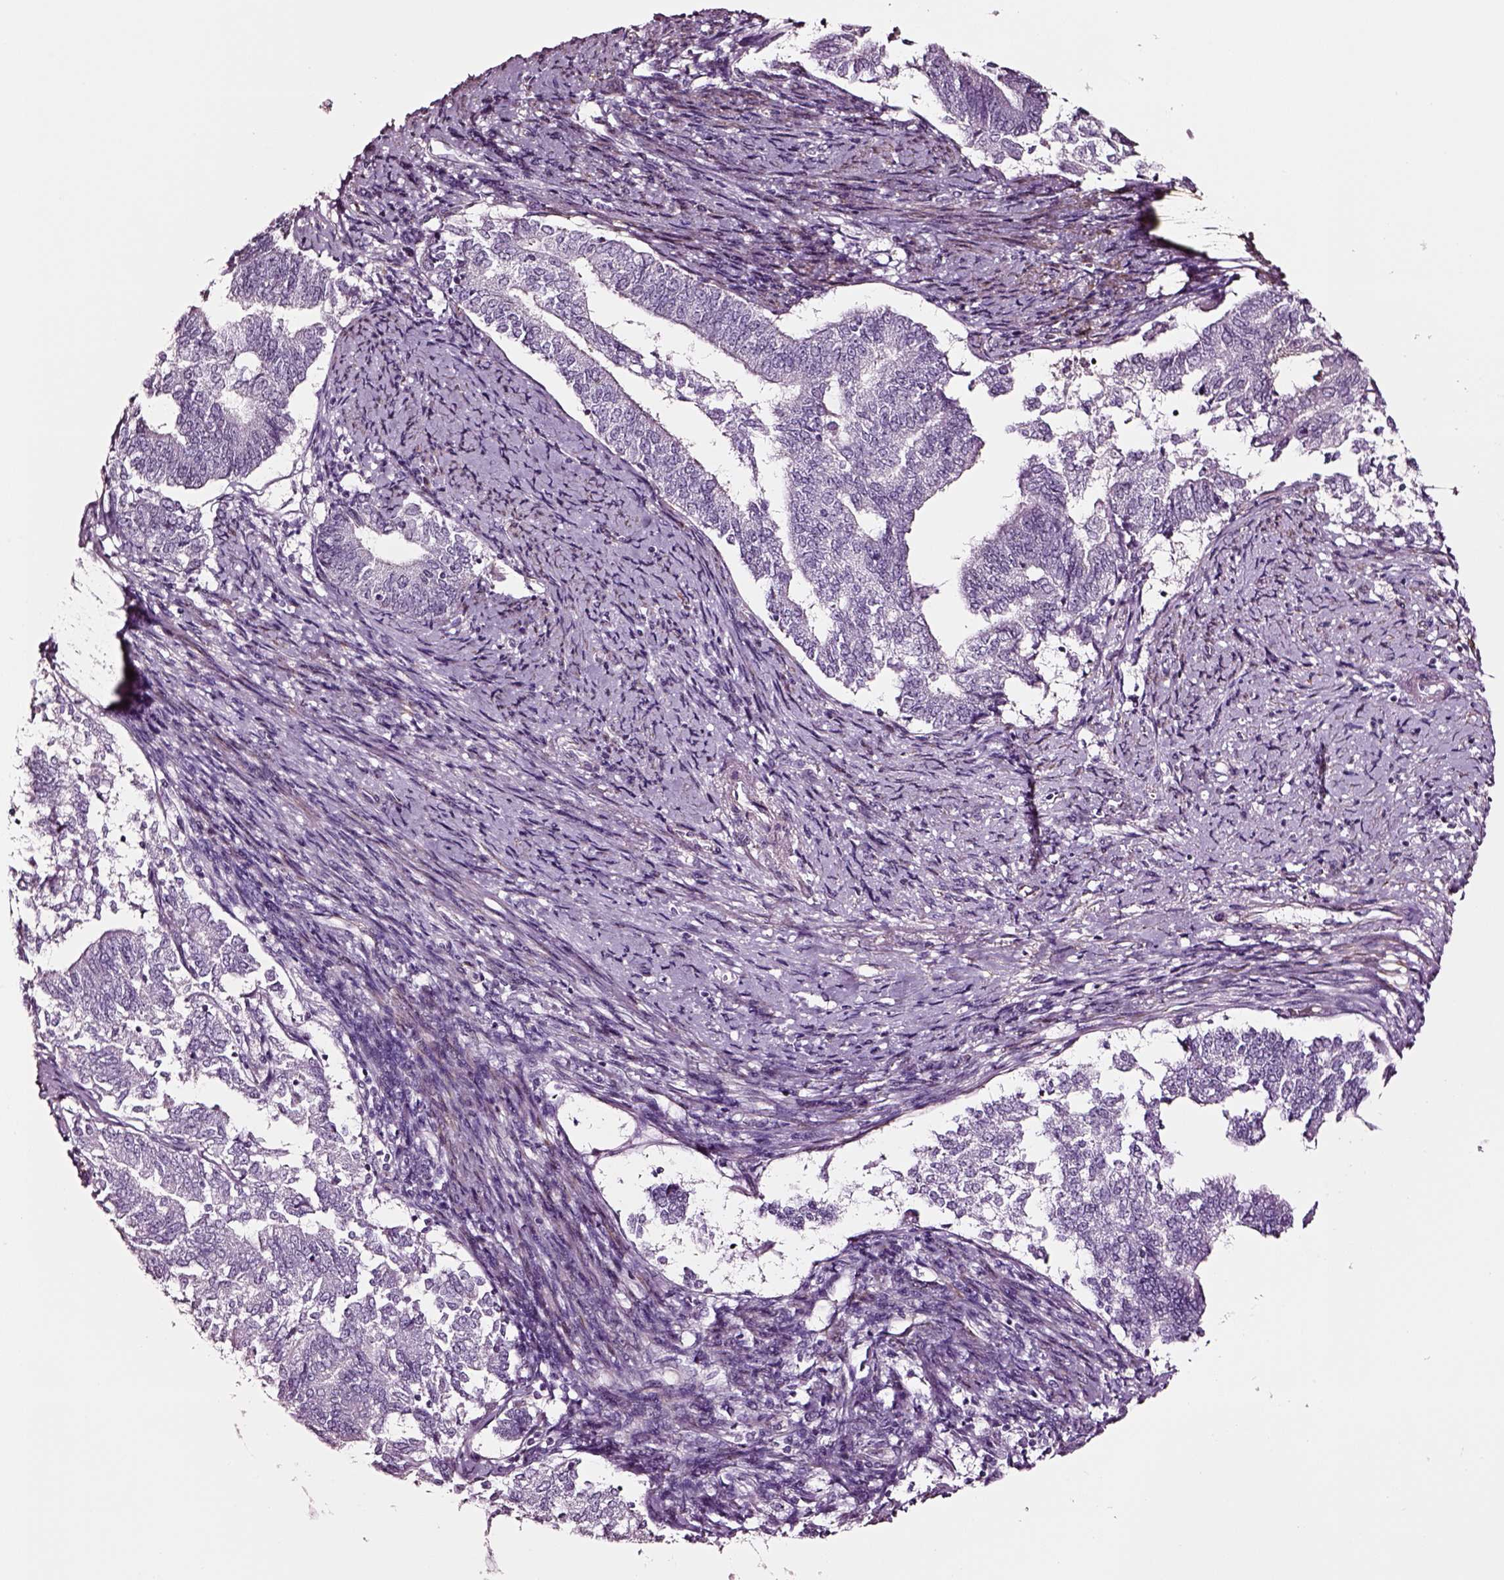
{"staining": {"intensity": "negative", "quantity": "none", "location": "none"}, "tissue": "endometrial cancer", "cell_type": "Tumor cells", "image_type": "cancer", "snomed": [{"axis": "morphology", "description": "Adenocarcinoma, NOS"}, {"axis": "topography", "description": "Endometrium"}], "caption": "Photomicrograph shows no significant protein staining in tumor cells of endometrial cancer.", "gene": "SOX10", "patient": {"sex": "female", "age": 65}}